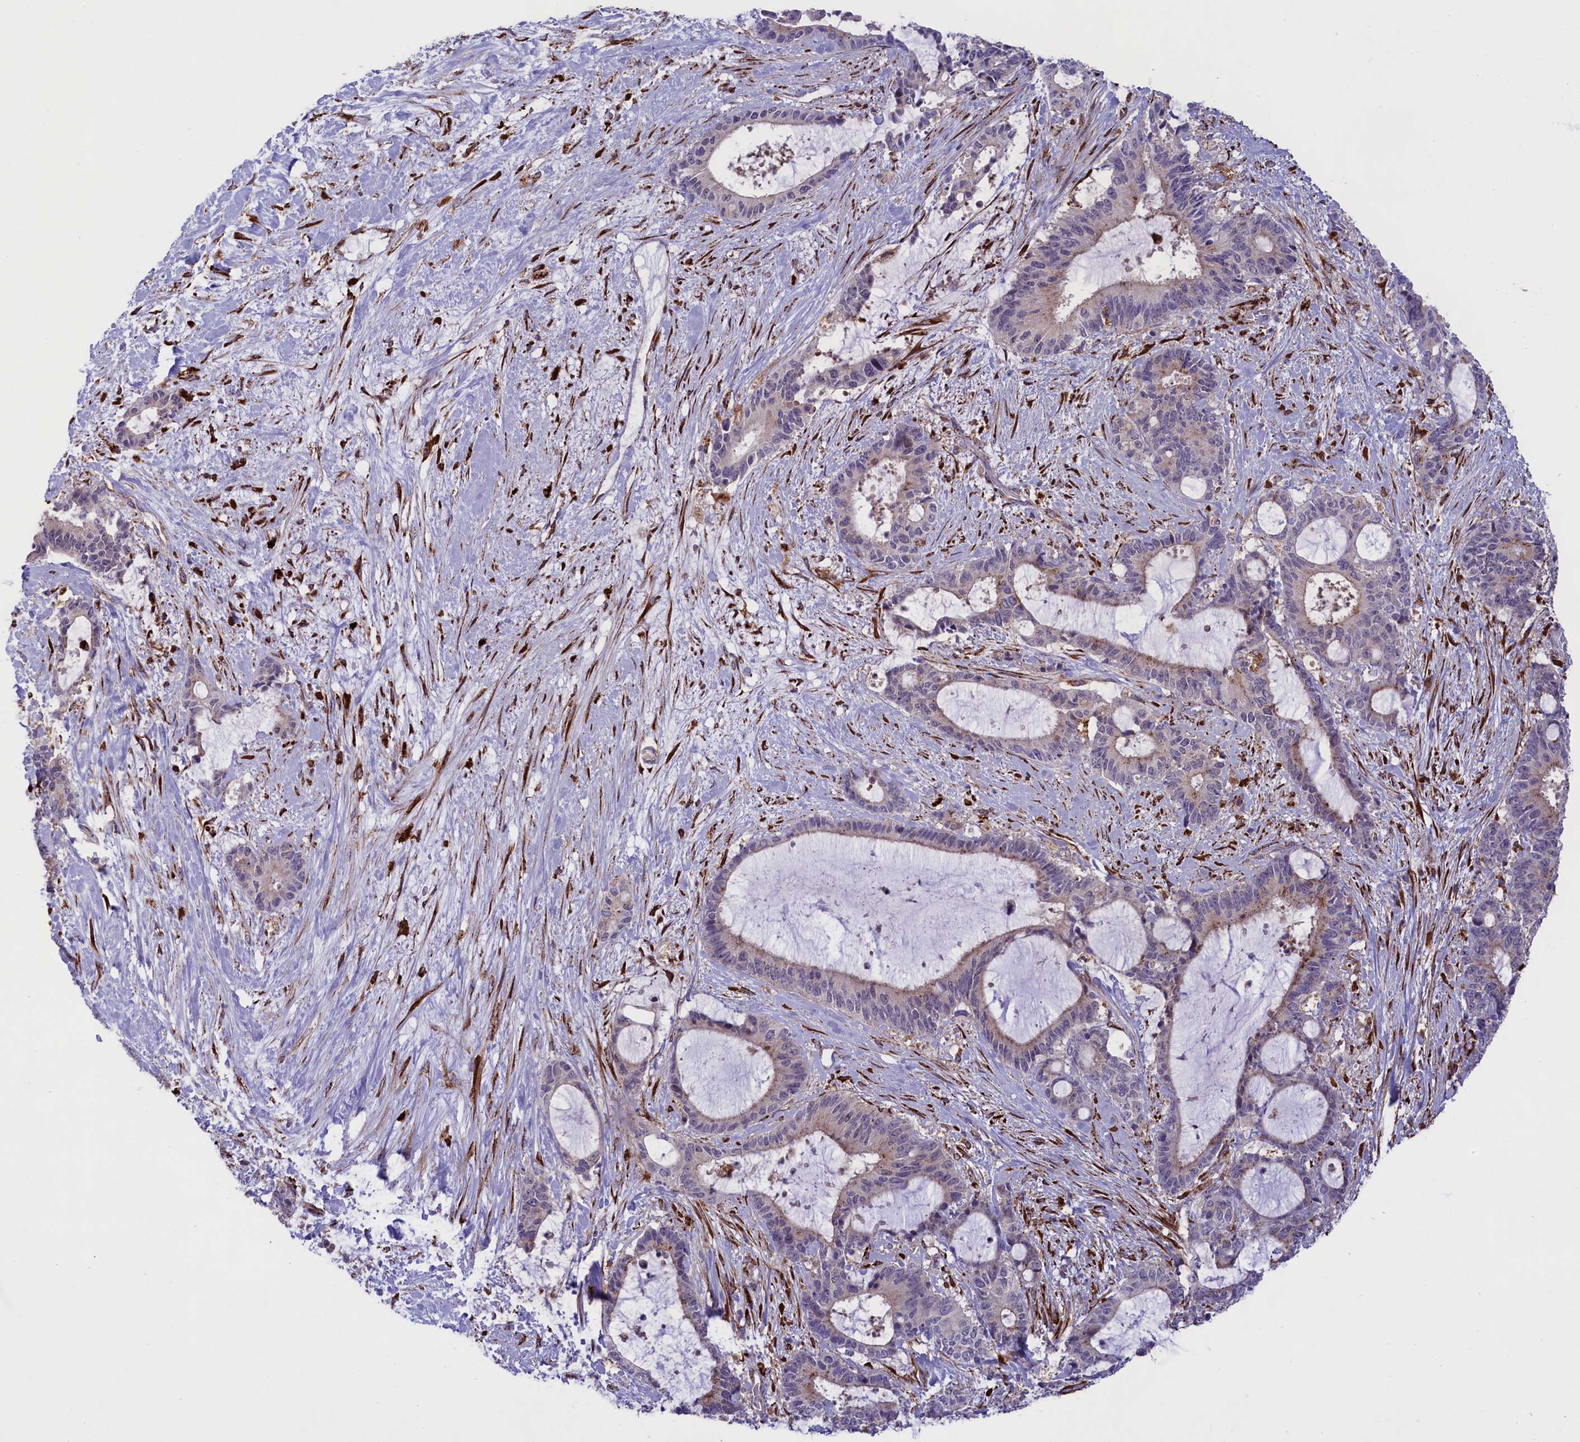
{"staining": {"intensity": "negative", "quantity": "none", "location": "none"}, "tissue": "liver cancer", "cell_type": "Tumor cells", "image_type": "cancer", "snomed": [{"axis": "morphology", "description": "Normal tissue, NOS"}, {"axis": "morphology", "description": "Cholangiocarcinoma"}, {"axis": "topography", "description": "Liver"}, {"axis": "topography", "description": "Peripheral nerve tissue"}], "caption": "High power microscopy image of an IHC histopathology image of liver cancer, revealing no significant staining in tumor cells.", "gene": "MAN2B1", "patient": {"sex": "female", "age": 73}}